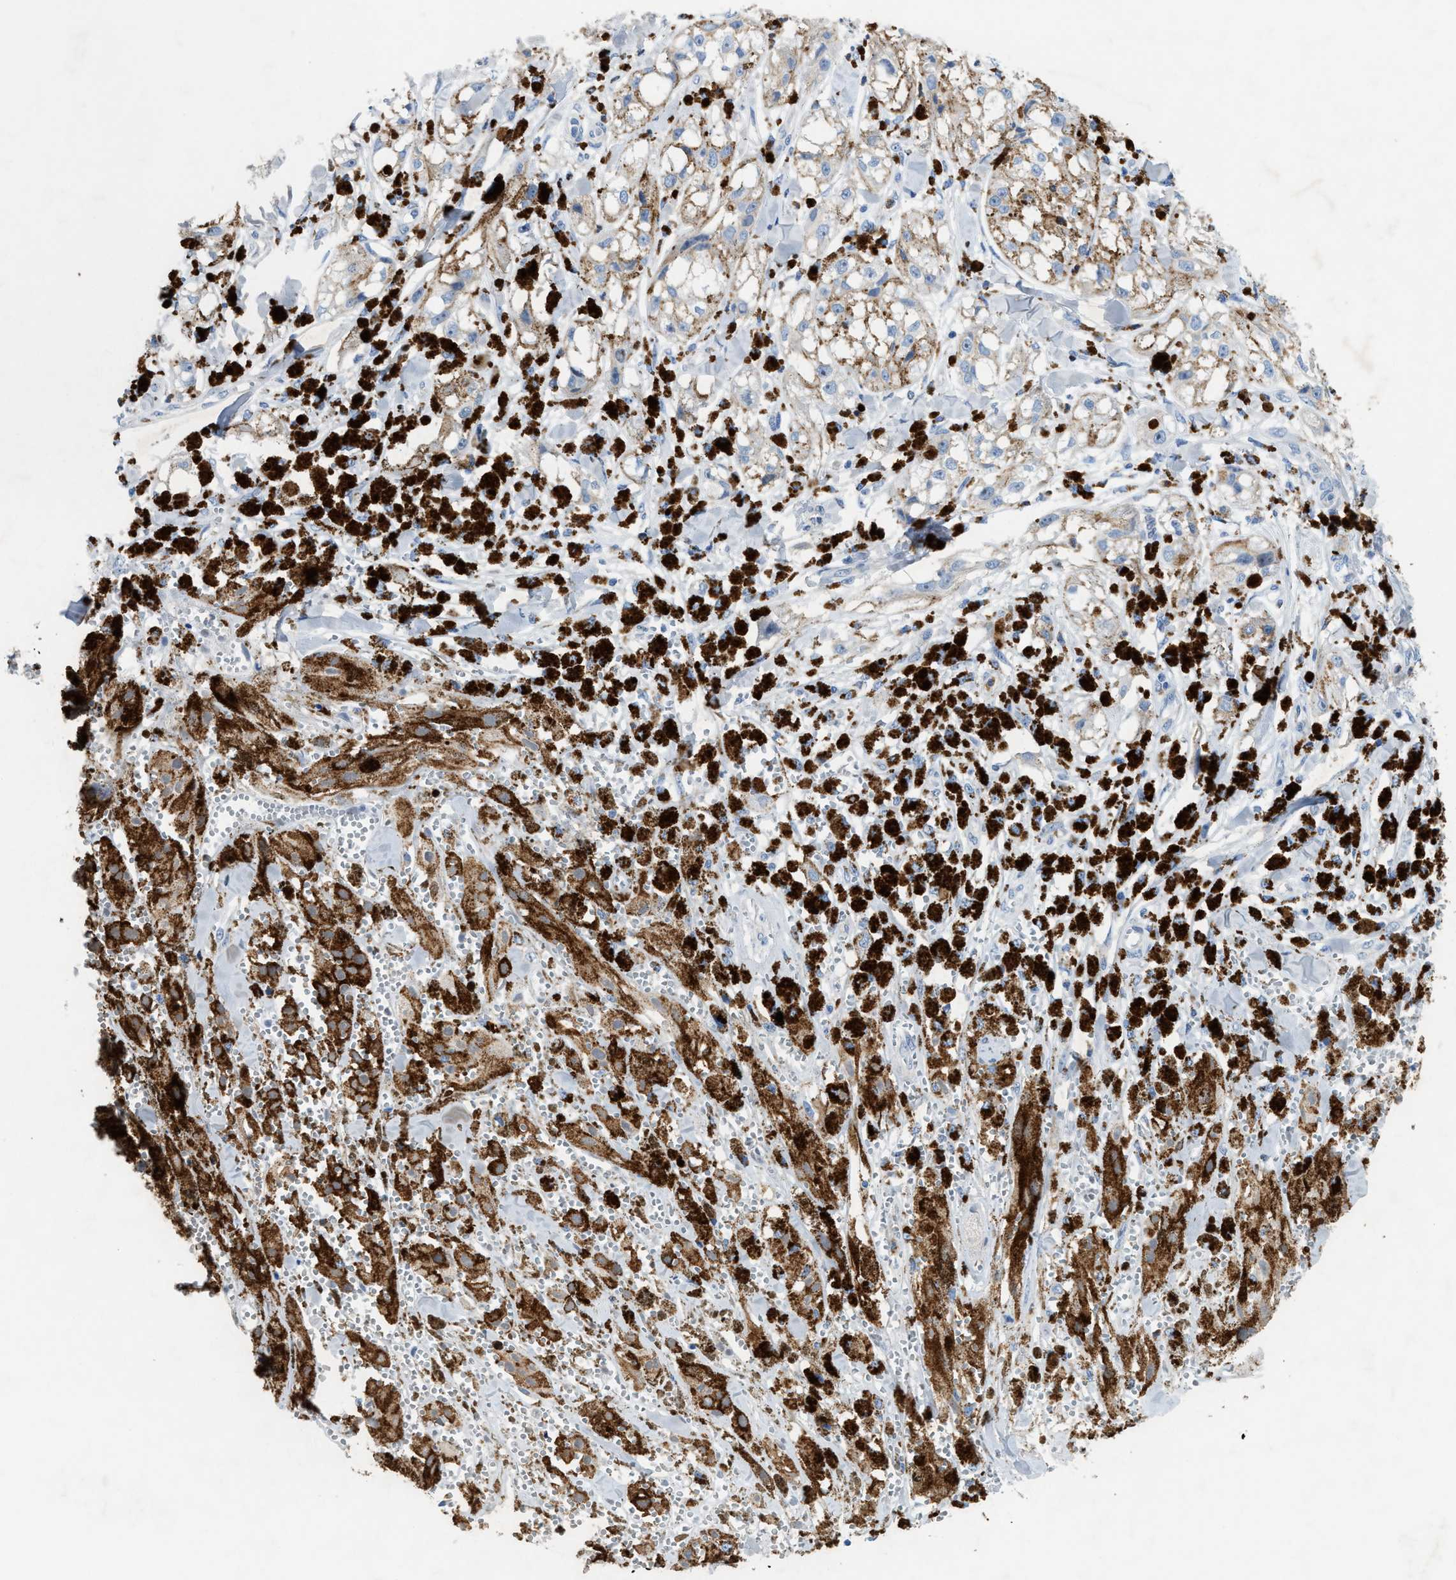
{"staining": {"intensity": "moderate", "quantity": "25%-75%", "location": "cytoplasmic/membranous"}, "tissue": "melanoma", "cell_type": "Tumor cells", "image_type": "cancer", "snomed": [{"axis": "morphology", "description": "Malignant melanoma, NOS"}, {"axis": "topography", "description": "Skin"}], "caption": "Immunohistochemical staining of human malignant melanoma shows medium levels of moderate cytoplasmic/membranous staining in about 25%-75% of tumor cells. The staining was performed using DAB, with brown indicating positive protein expression. Nuclei are stained blue with hematoxylin.", "gene": "CMTM1", "patient": {"sex": "male", "age": 88}}